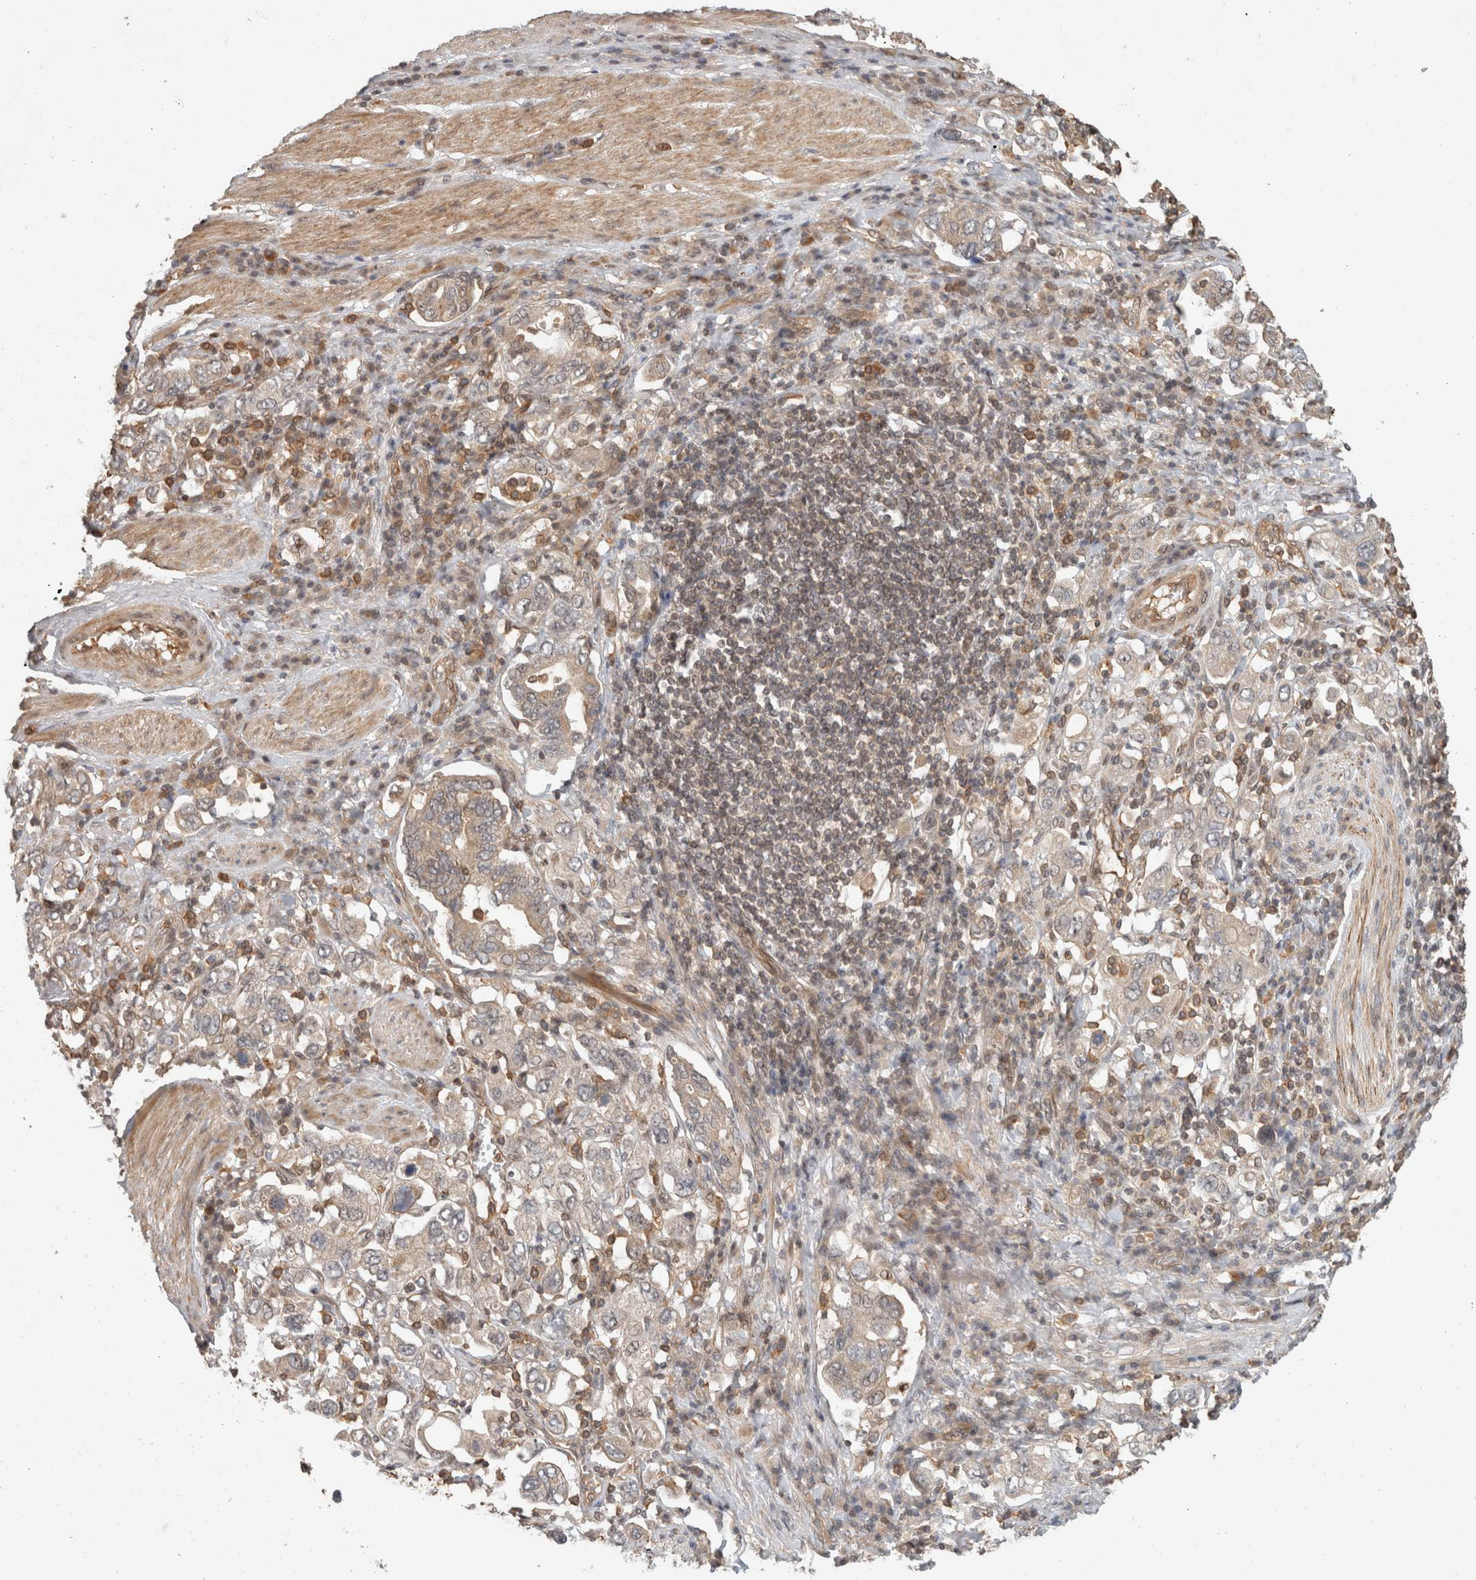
{"staining": {"intensity": "weak", "quantity": "<25%", "location": "cytoplasmic/membranous"}, "tissue": "stomach cancer", "cell_type": "Tumor cells", "image_type": "cancer", "snomed": [{"axis": "morphology", "description": "Adenocarcinoma, NOS"}, {"axis": "topography", "description": "Stomach, upper"}], "caption": "The IHC histopathology image has no significant staining in tumor cells of stomach cancer (adenocarcinoma) tissue.", "gene": "CAAP1", "patient": {"sex": "male", "age": 62}}